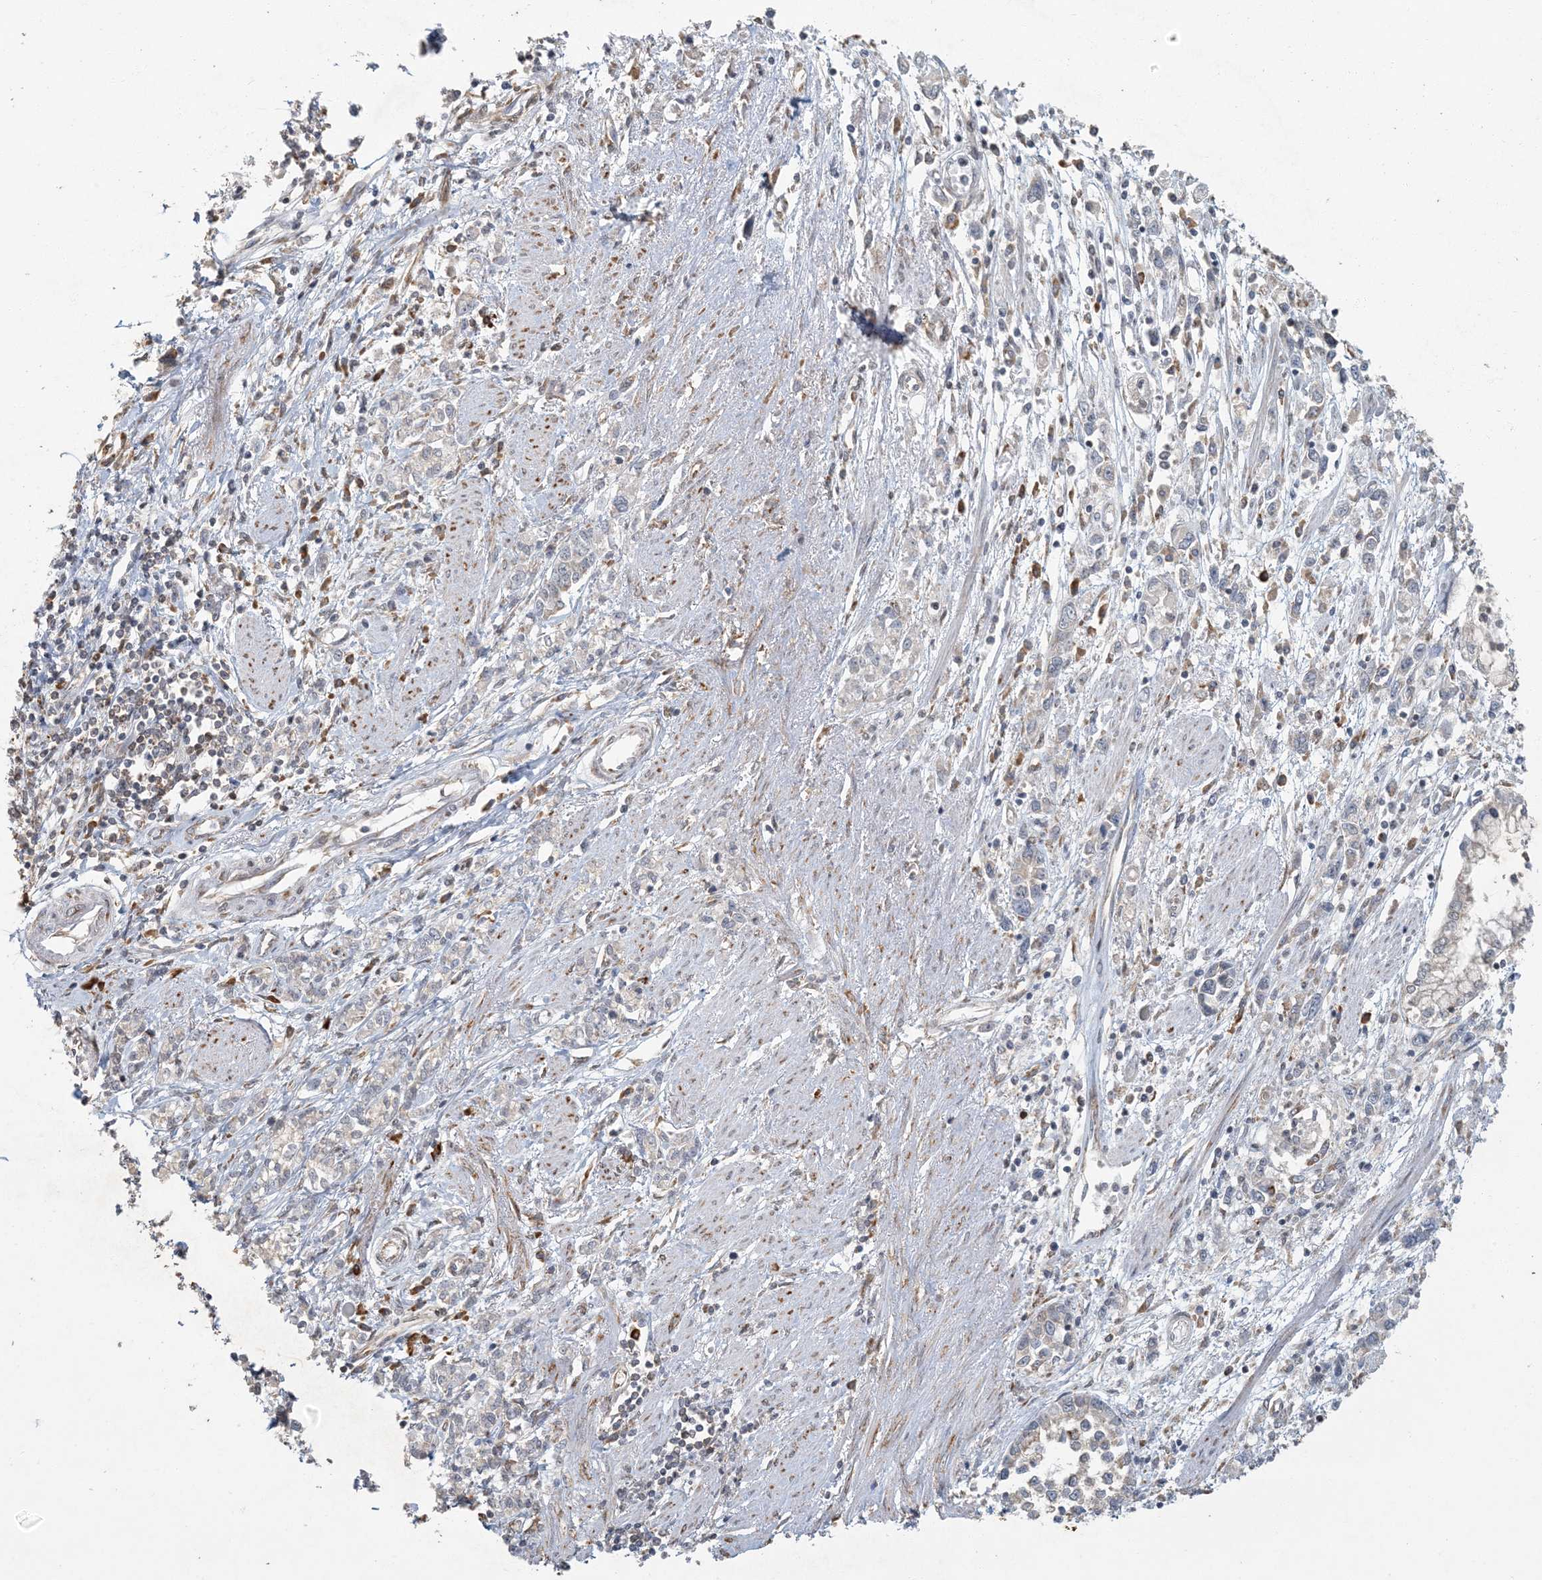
{"staining": {"intensity": "negative", "quantity": "none", "location": "none"}, "tissue": "stomach cancer", "cell_type": "Tumor cells", "image_type": "cancer", "snomed": [{"axis": "morphology", "description": "Adenocarcinoma, NOS"}, {"axis": "topography", "description": "Stomach"}], "caption": "High magnification brightfield microscopy of stomach cancer stained with DAB (3,3'-diaminobenzidine) (brown) and counterstained with hematoxylin (blue): tumor cells show no significant staining.", "gene": "AK9", "patient": {"sex": "female", "age": 76}}